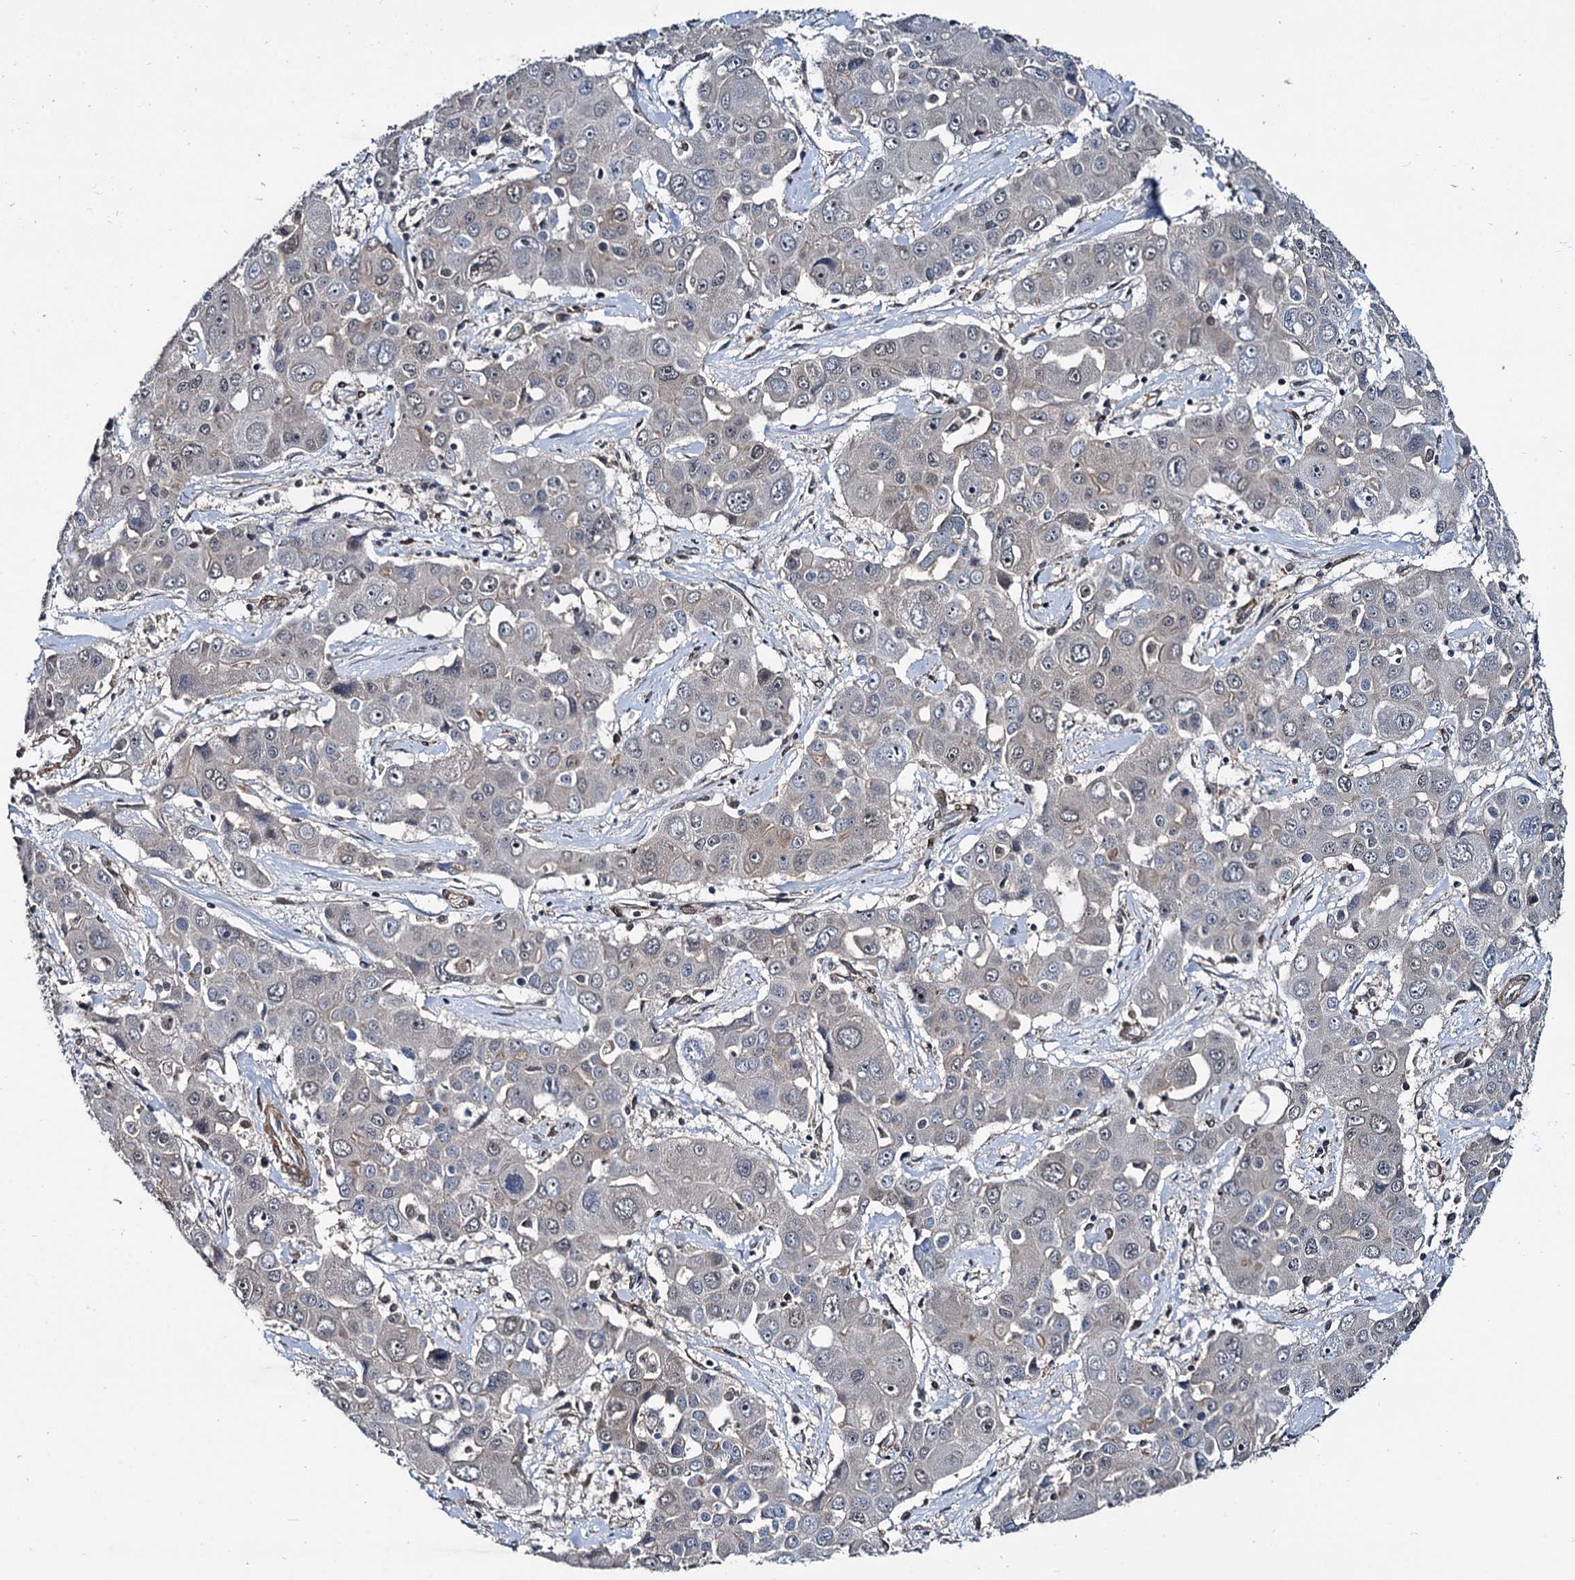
{"staining": {"intensity": "negative", "quantity": "none", "location": "none"}, "tissue": "liver cancer", "cell_type": "Tumor cells", "image_type": "cancer", "snomed": [{"axis": "morphology", "description": "Cholangiocarcinoma"}, {"axis": "topography", "description": "Liver"}], "caption": "A high-resolution image shows immunohistochemistry staining of liver cholangiocarcinoma, which shows no significant positivity in tumor cells.", "gene": "ARHGAP42", "patient": {"sex": "male", "age": 67}}